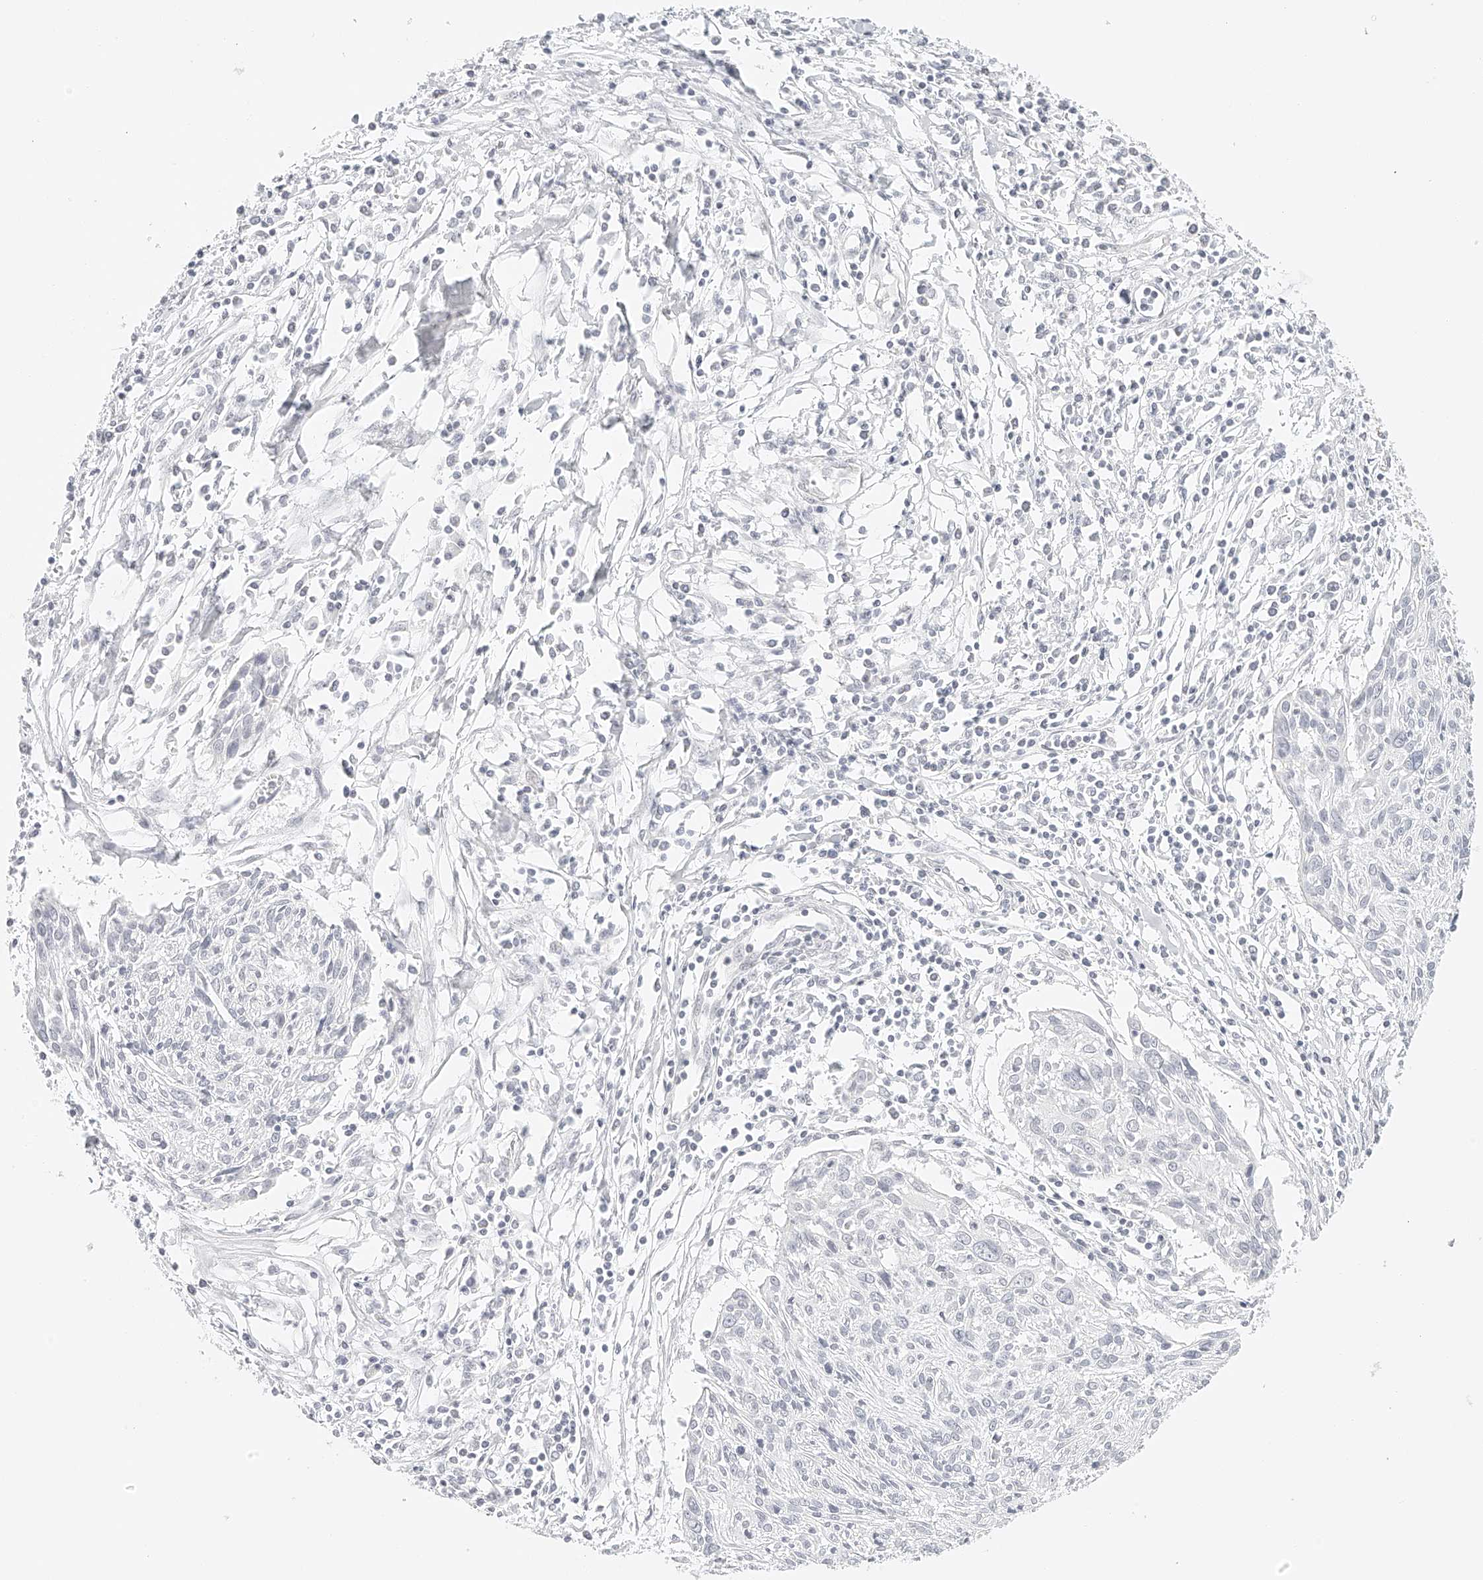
{"staining": {"intensity": "negative", "quantity": "none", "location": "none"}, "tissue": "cervical cancer", "cell_type": "Tumor cells", "image_type": "cancer", "snomed": [{"axis": "morphology", "description": "Squamous cell carcinoma, NOS"}, {"axis": "topography", "description": "Cervix"}], "caption": "Cervical cancer stained for a protein using IHC shows no expression tumor cells.", "gene": "ZFP69", "patient": {"sex": "female", "age": 51}}